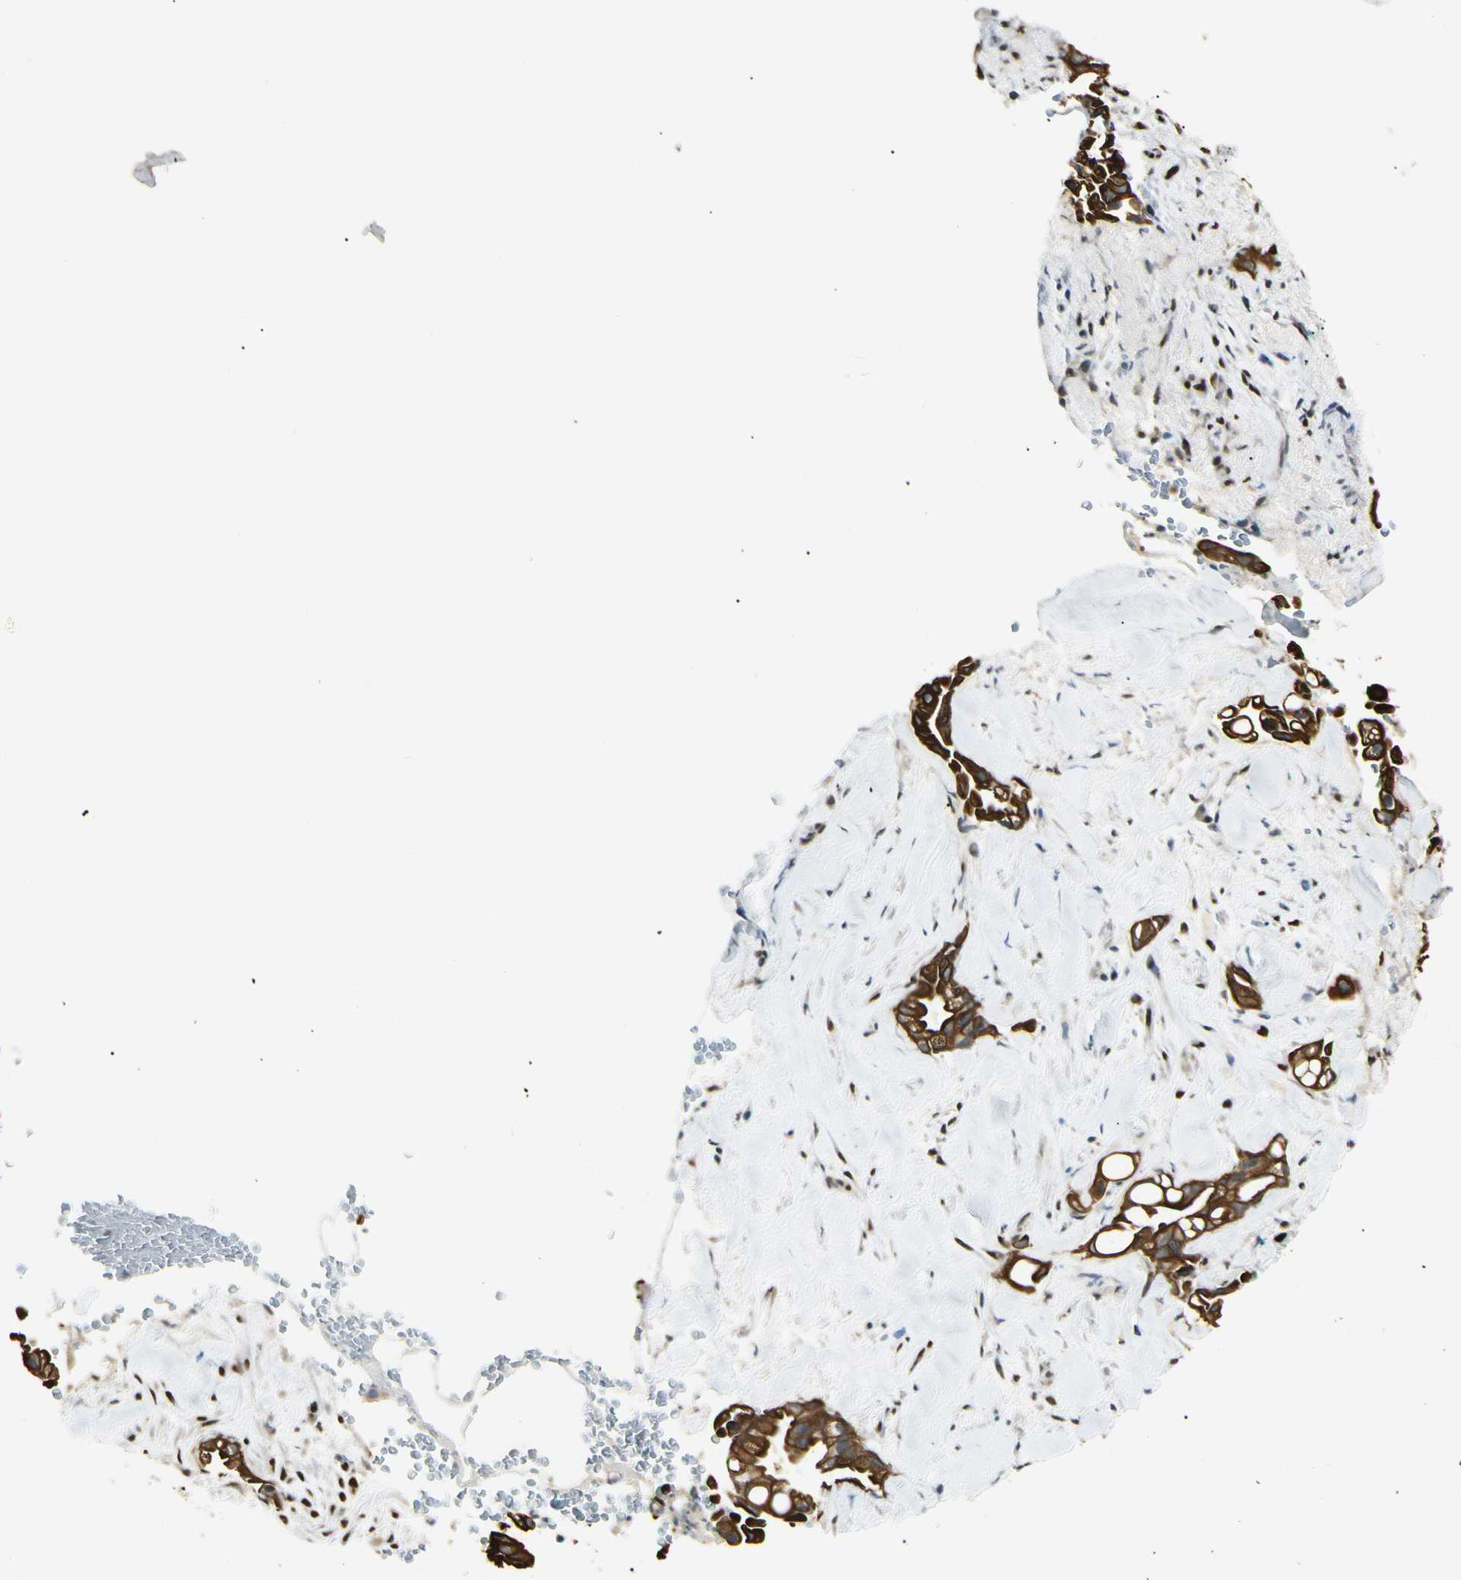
{"staining": {"intensity": "strong", "quantity": ">75%", "location": "cytoplasmic/membranous"}, "tissue": "liver cancer", "cell_type": "Tumor cells", "image_type": "cancer", "snomed": [{"axis": "morphology", "description": "Cholangiocarcinoma"}, {"axis": "topography", "description": "Liver"}], "caption": "Liver cancer stained with a protein marker demonstrates strong staining in tumor cells.", "gene": "ATXN1", "patient": {"sex": "female", "age": 68}}